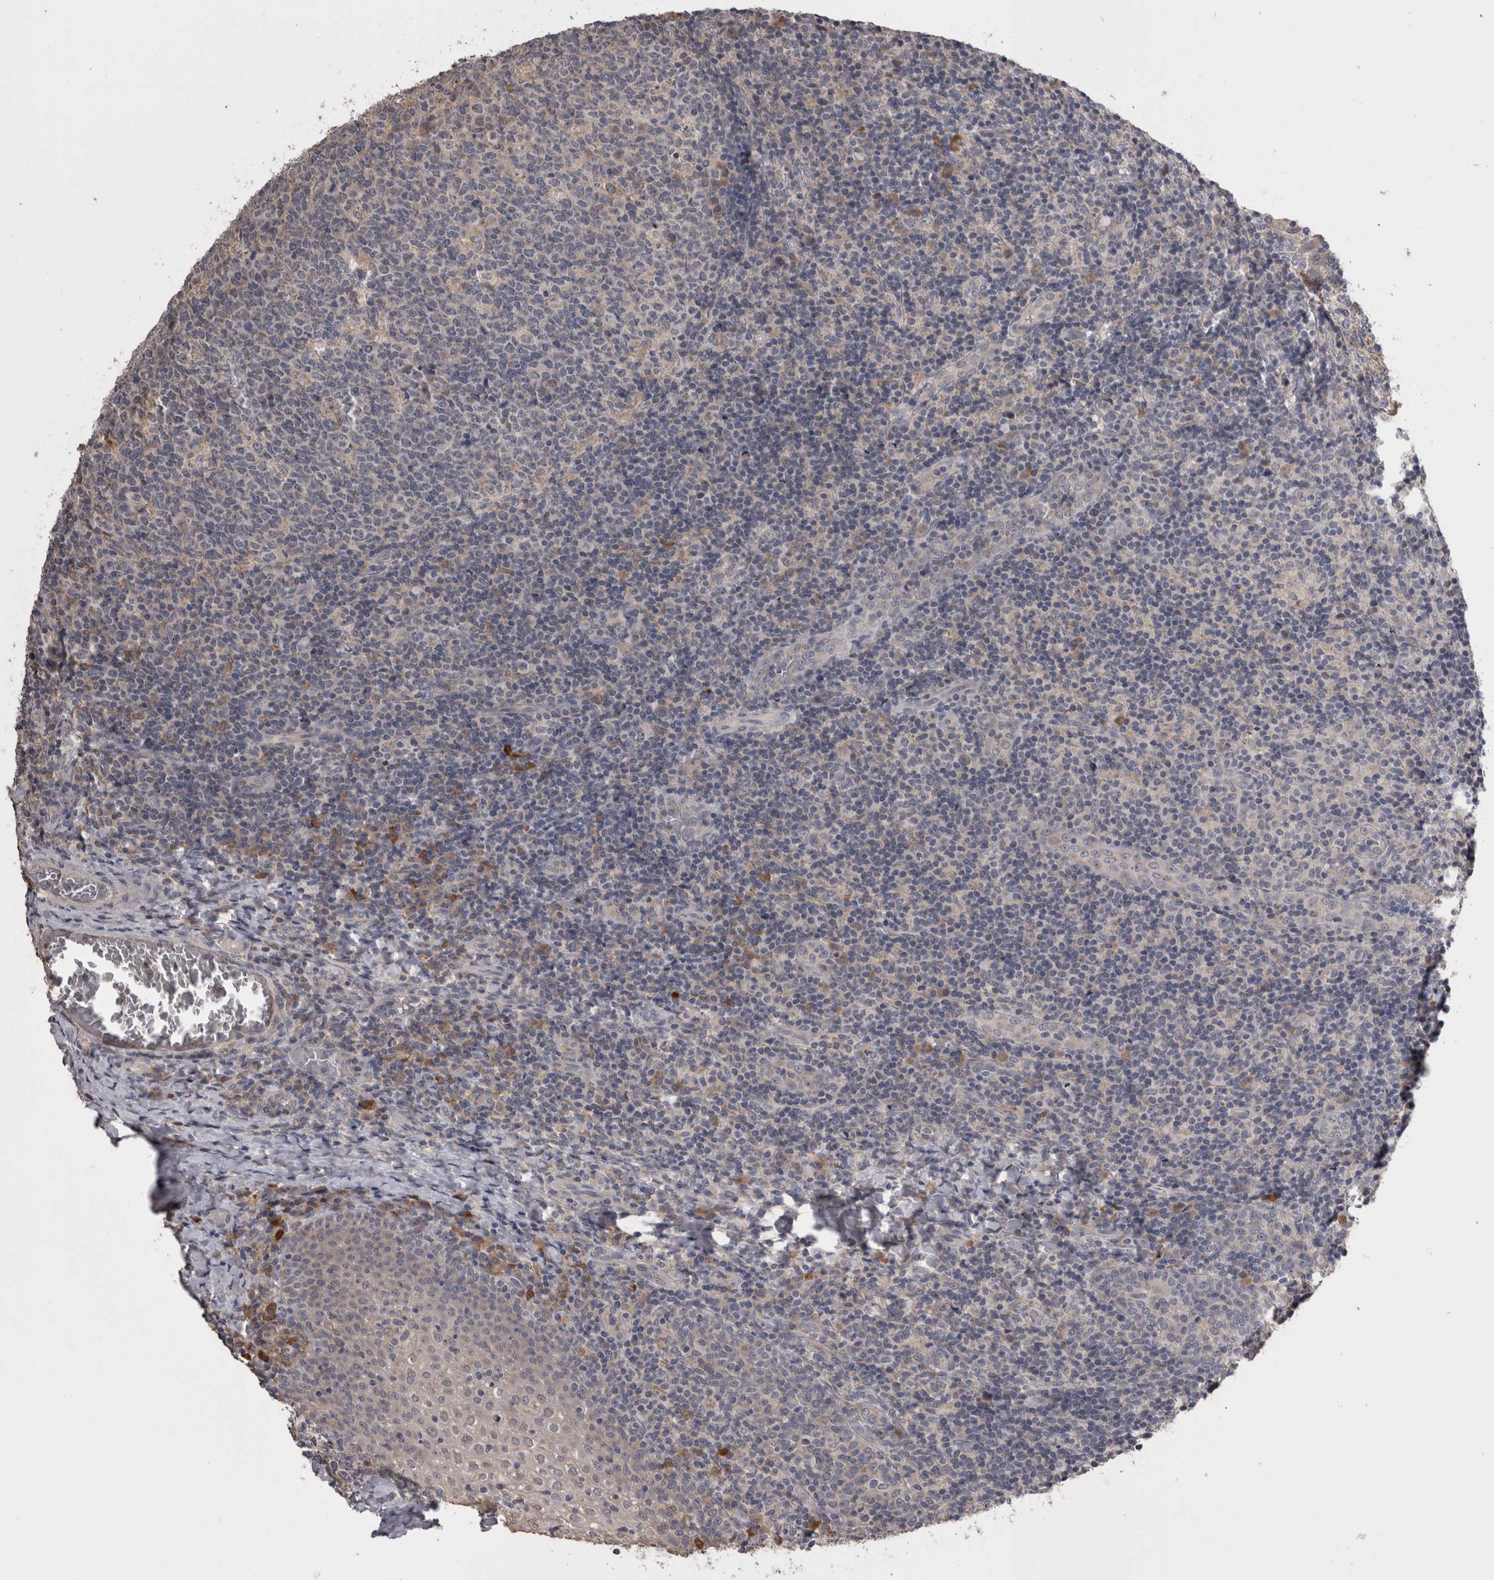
{"staining": {"intensity": "negative", "quantity": "none", "location": "none"}, "tissue": "tonsil", "cell_type": "Germinal center cells", "image_type": "normal", "snomed": [{"axis": "morphology", "description": "Normal tissue, NOS"}, {"axis": "topography", "description": "Tonsil"}], "caption": "A photomicrograph of tonsil stained for a protein exhibits no brown staining in germinal center cells.", "gene": "ANXA13", "patient": {"sex": "female", "age": 19}}